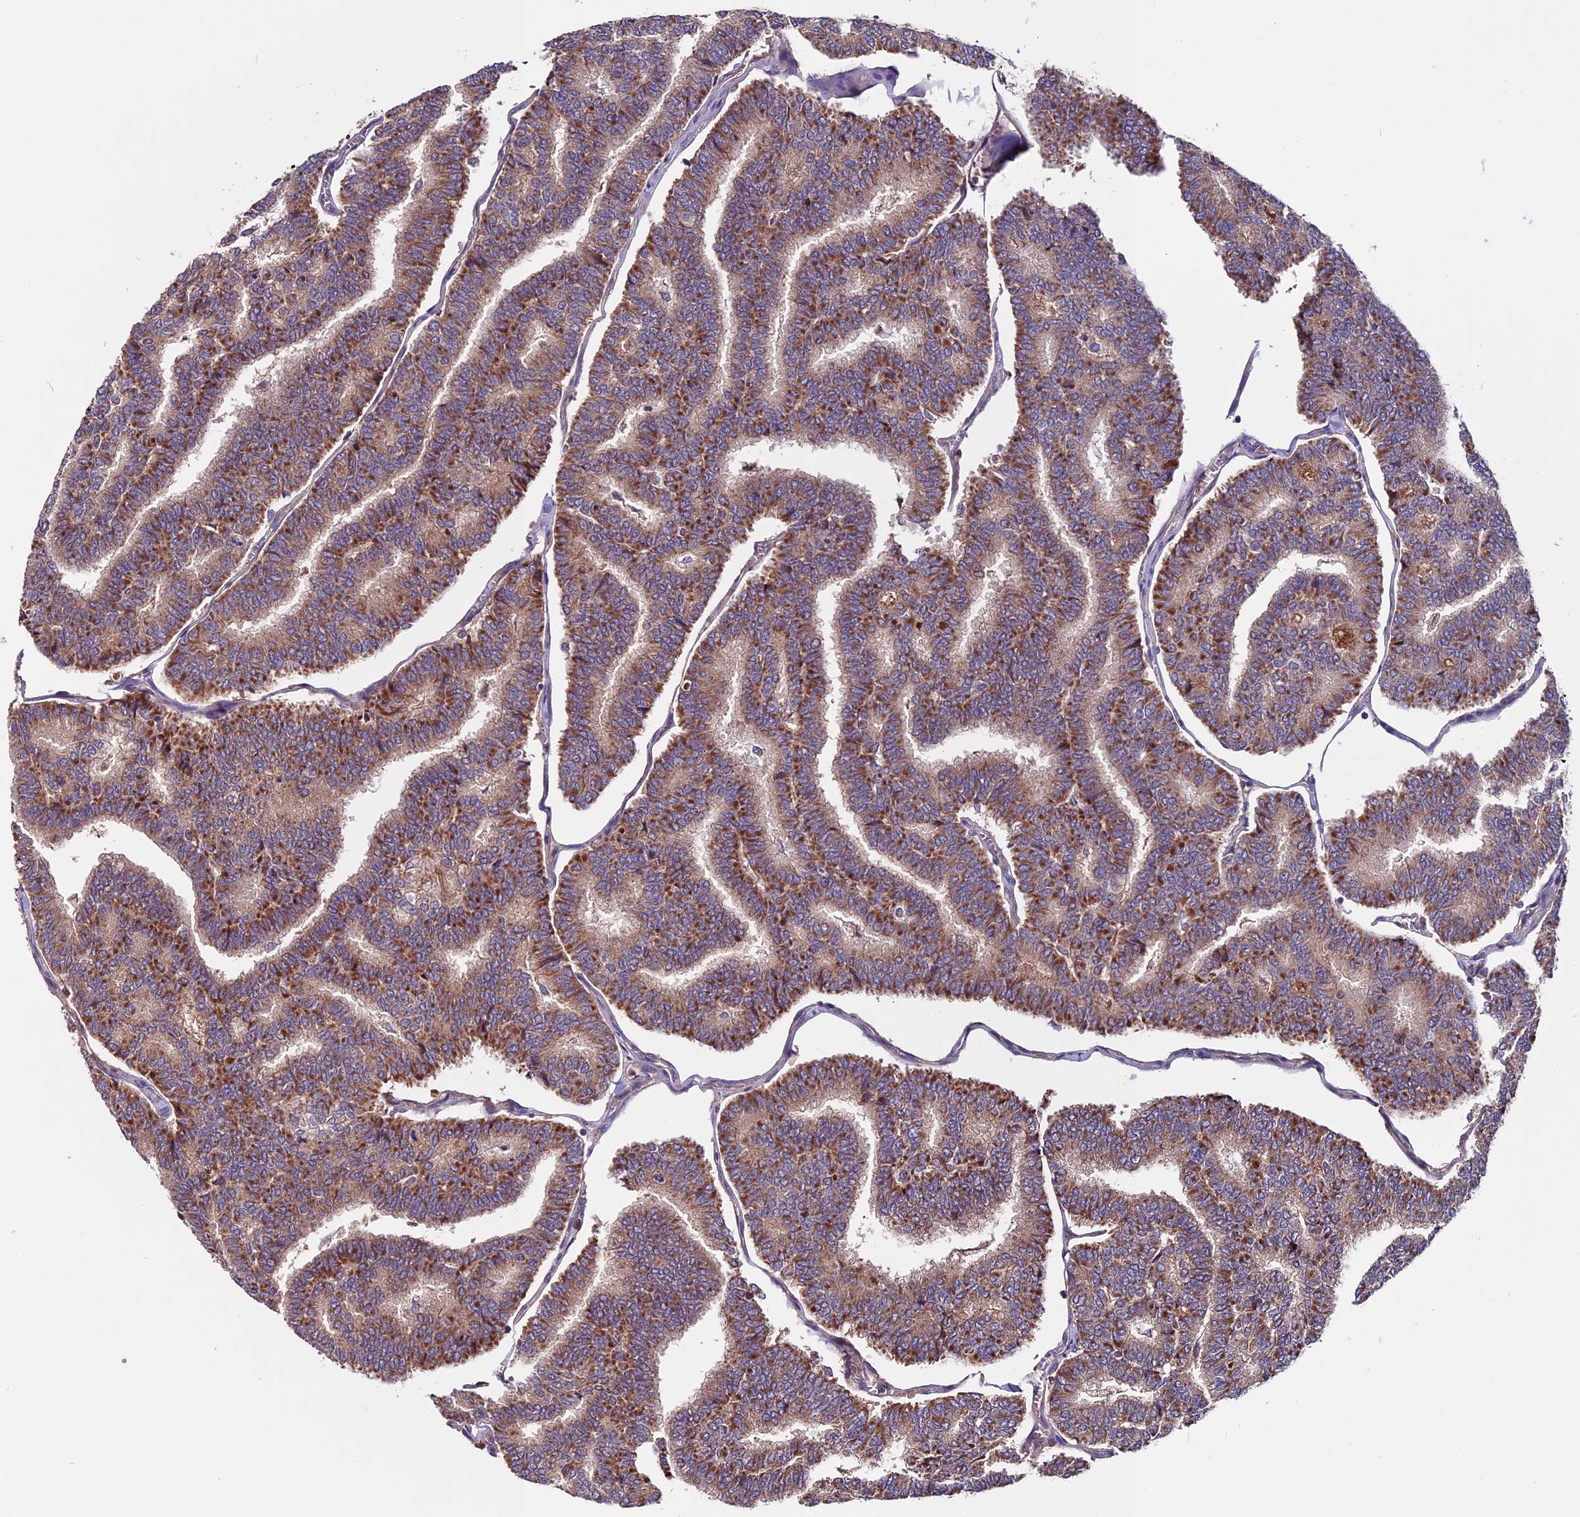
{"staining": {"intensity": "moderate", "quantity": ">75%", "location": "cytoplasmic/membranous"}, "tissue": "thyroid cancer", "cell_type": "Tumor cells", "image_type": "cancer", "snomed": [{"axis": "morphology", "description": "Papillary adenocarcinoma, NOS"}, {"axis": "topography", "description": "Thyroid gland"}], "caption": "There is medium levels of moderate cytoplasmic/membranous positivity in tumor cells of papillary adenocarcinoma (thyroid), as demonstrated by immunohistochemical staining (brown color).", "gene": "ZNF598", "patient": {"sex": "female", "age": 35}}